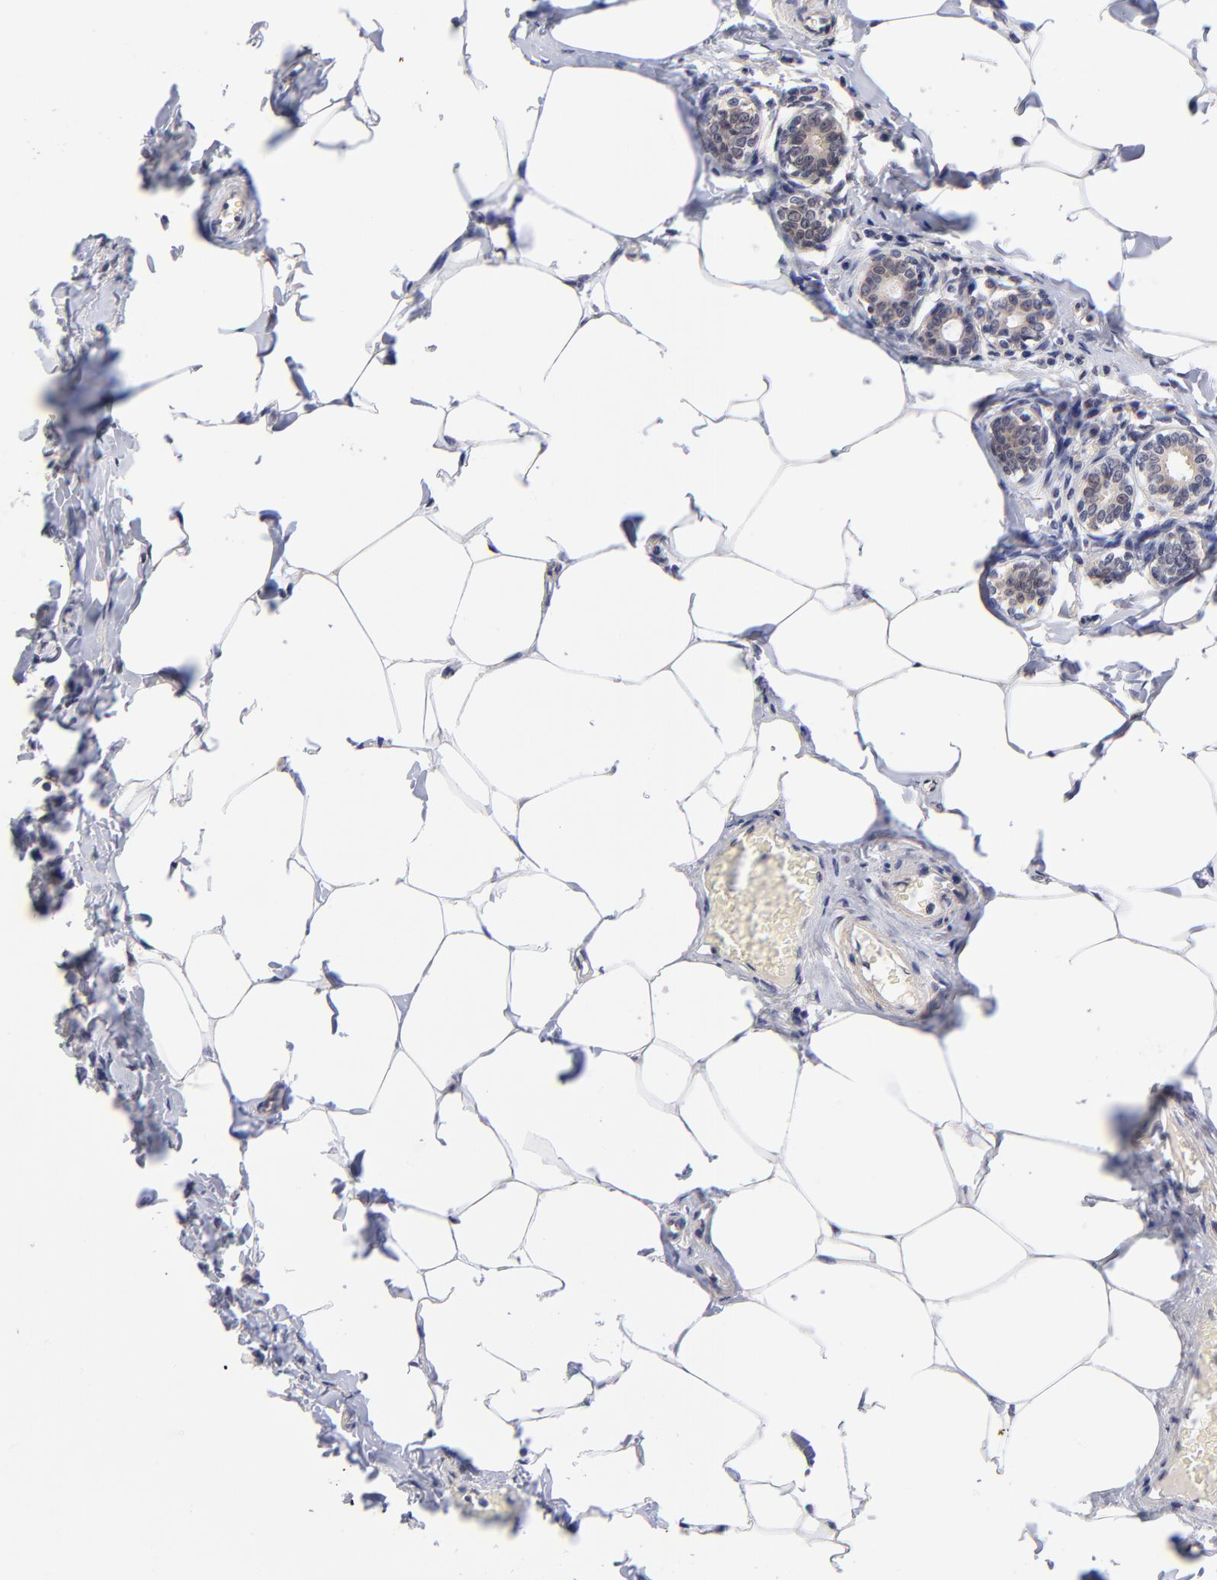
{"staining": {"intensity": "weak", "quantity": ">75%", "location": "cytoplasmic/membranous"}, "tissue": "breast cancer", "cell_type": "Tumor cells", "image_type": "cancer", "snomed": [{"axis": "morphology", "description": "Lobular carcinoma"}, {"axis": "topography", "description": "Breast"}], "caption": "Immunohistochemical staining of human lobular carcinoma (breast) displays low levels of weak cytoplasmic/membranous positivity in about >75% of tumor cells. Ihc stains the protein of interest in brown and the nuclei are stained blue.", "gene": "UBE2E3", "patient": {"sex": "female", "age": 51}}